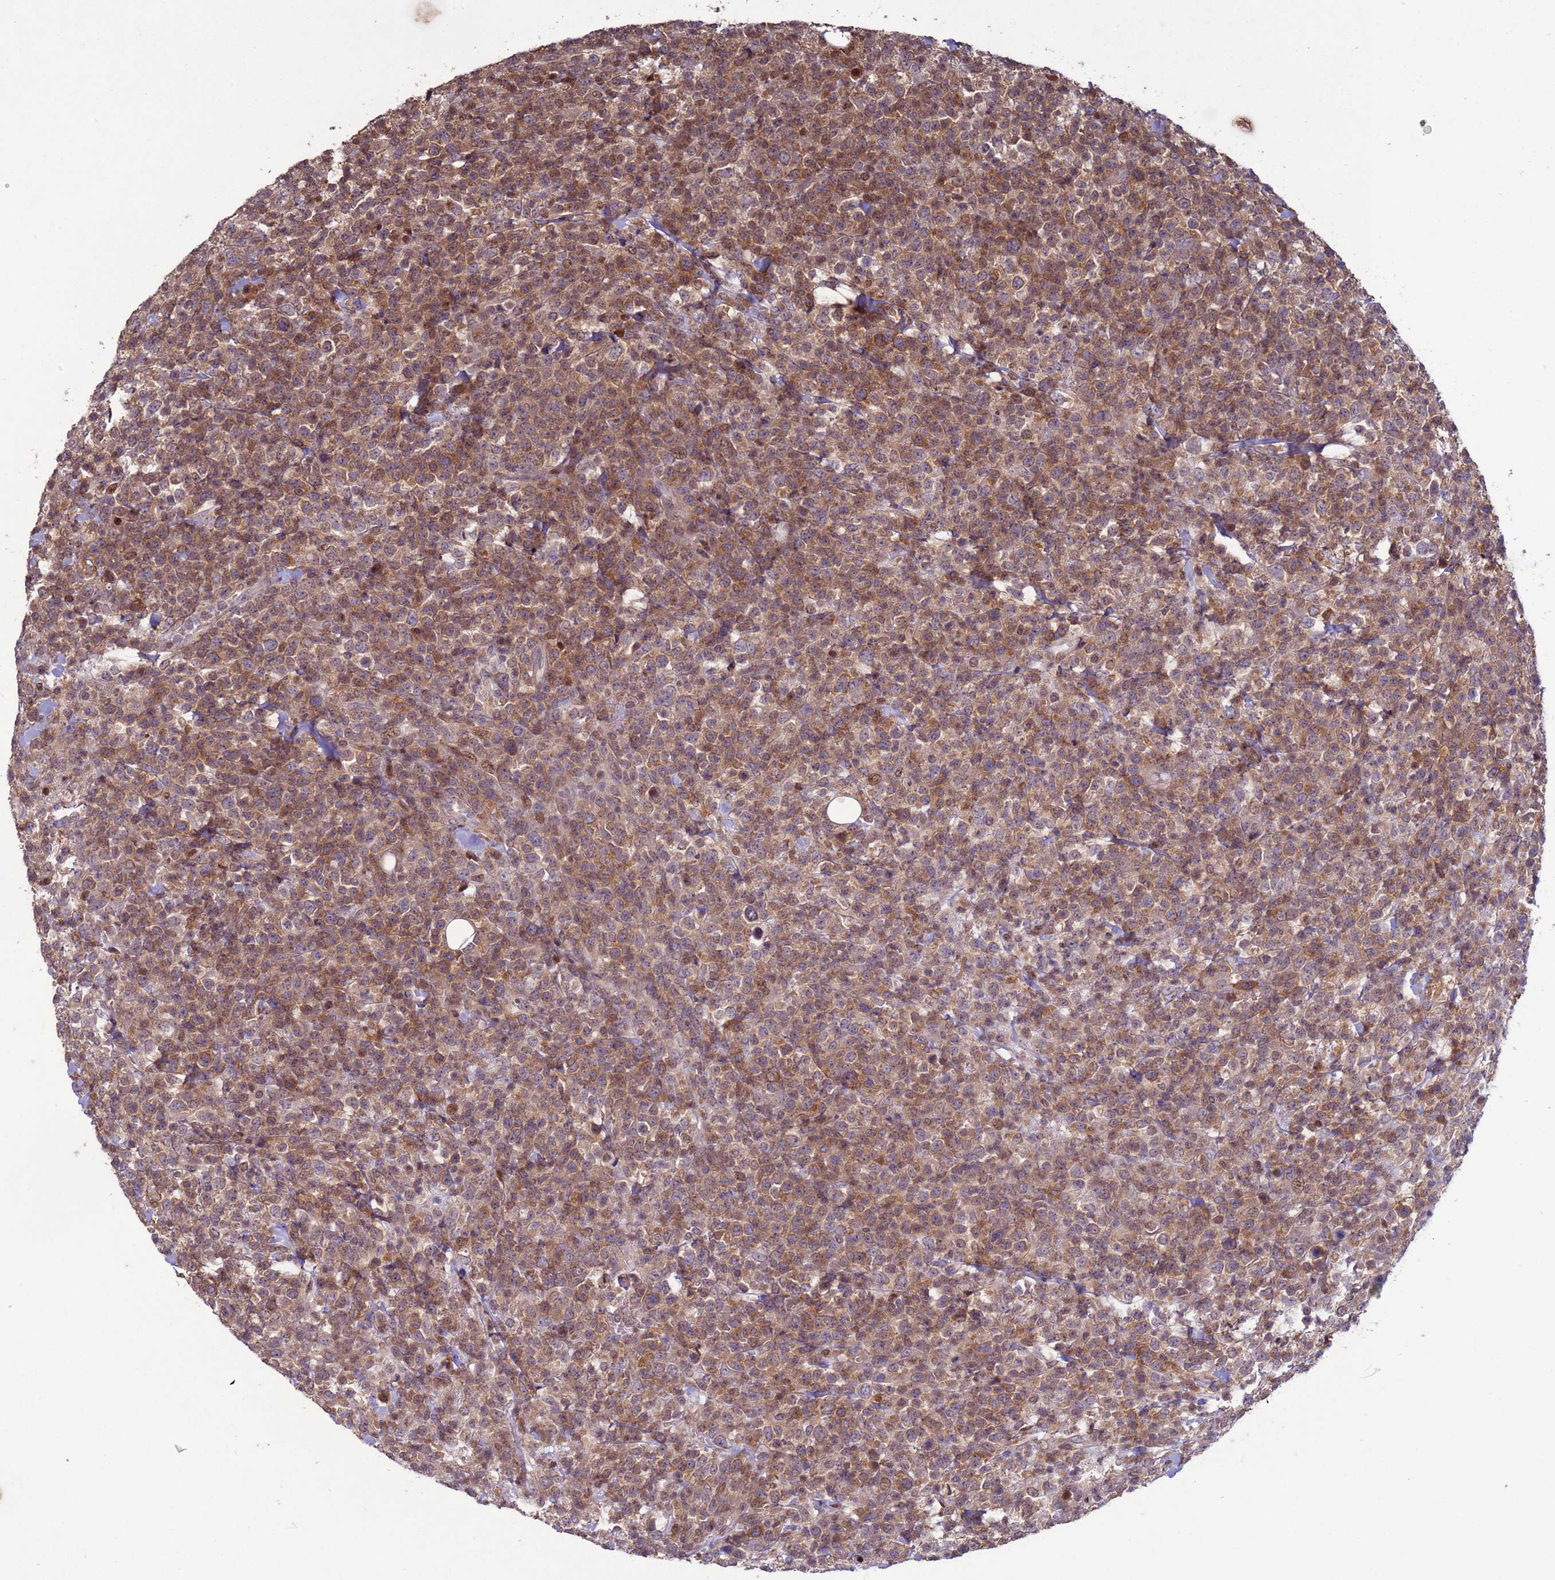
{"staining": {"intensity": "moderate", "quantity": "25%-75%", "location": "cytoplasmic/membranous"}, "tissue": "lymphoma", "cell_type": "Tumor cells", "image_type": "cancer", "snomed": [{"axis": "morphology", "description": "Malignant lymphoma, non-Hodgkin's type, High grade"}, {"axis": "topography", "description": "Colon"}], "caption": "Human high-grade malignant lymphoma, non-Hodgkin's type stained with a brown dye reveals moderate cytoplasmic/membranous positive expression in about 25%-75% of tumor cells.", "gene": "HGH1", "patient": {"sex": "female", "age": 53}}